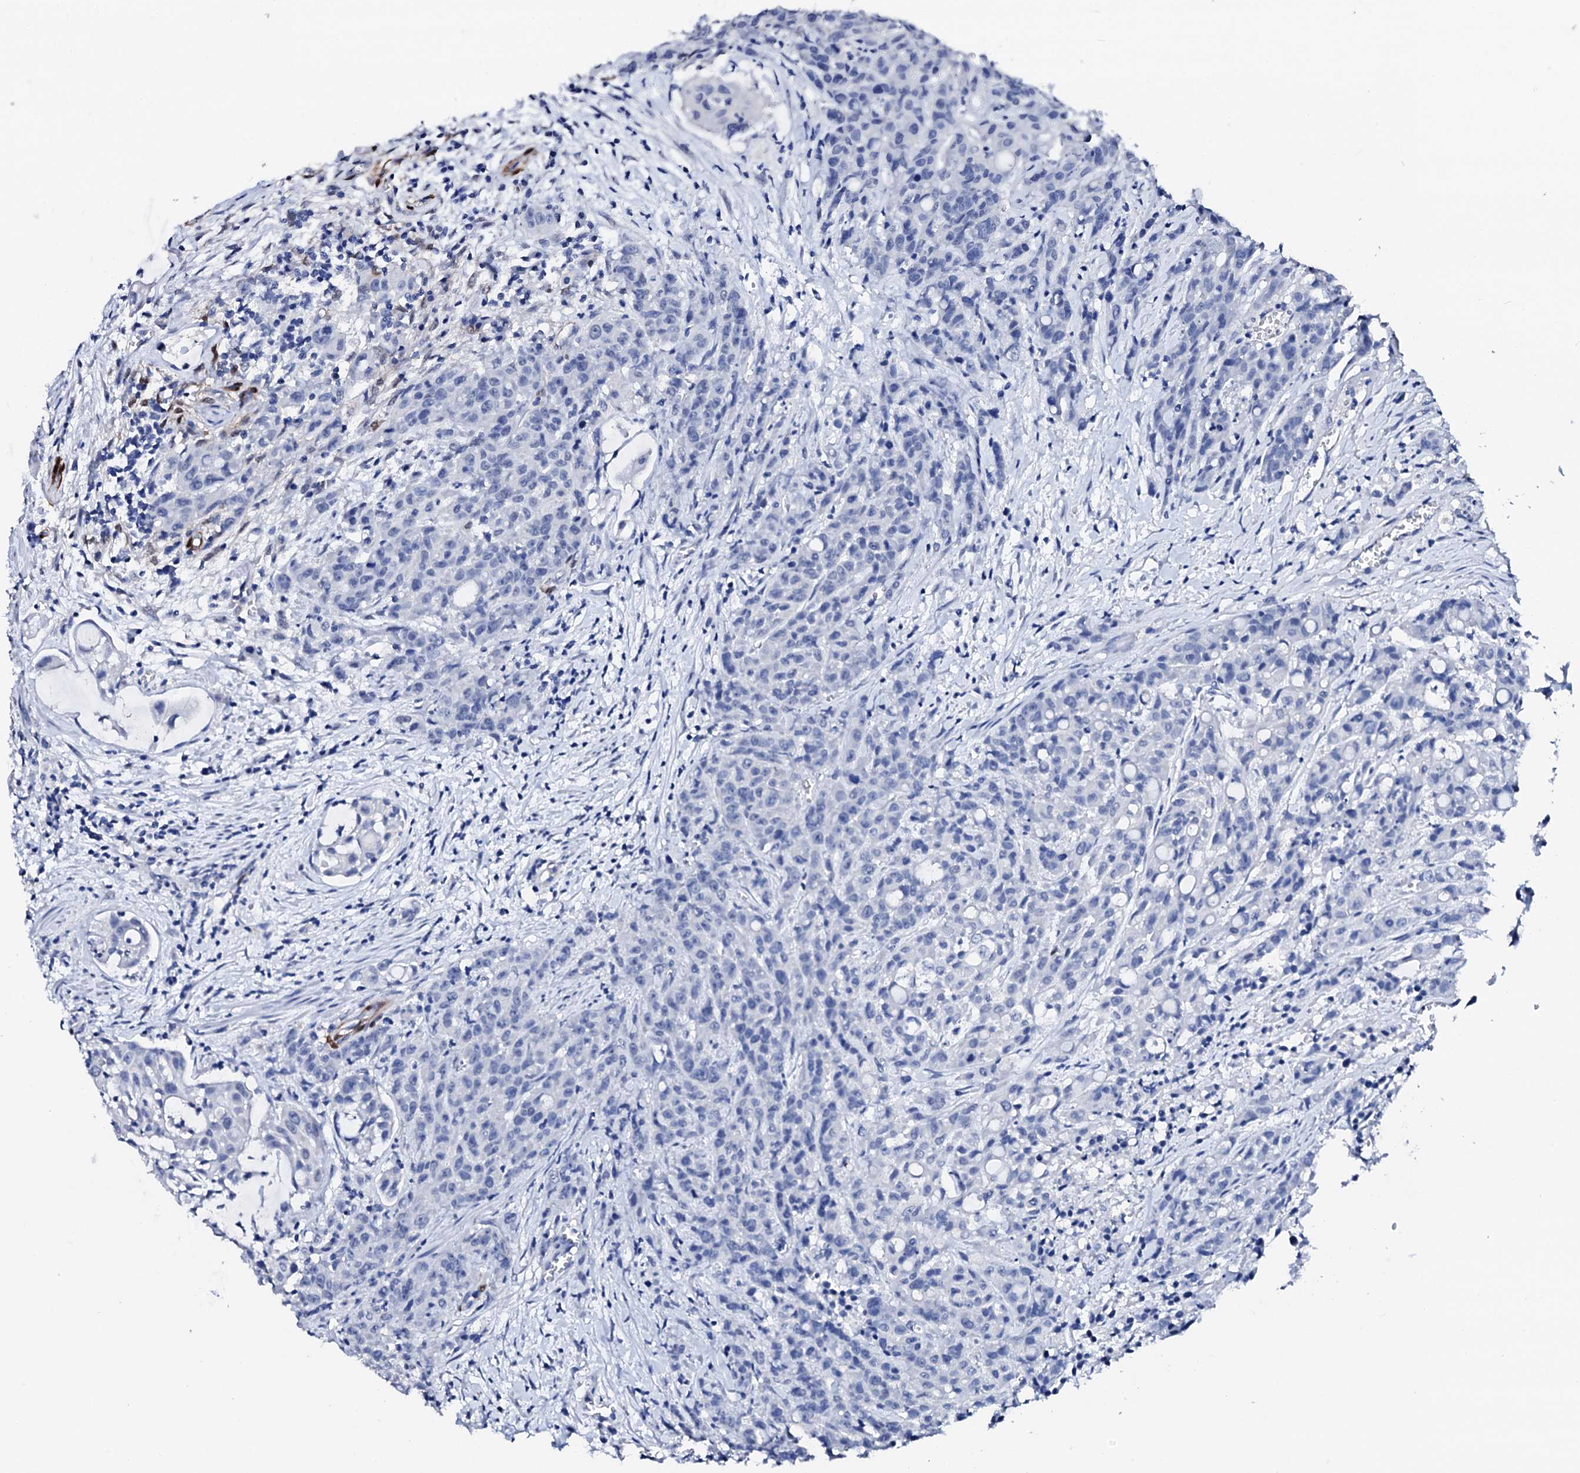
{"staining": {"intensity": "negative", "quantity": "none", "location": "none"}, "tissue": "colorectal cancer", "cell_type": "Tumor cells", "image_type": "cancer", "snomed": [{"axis": "morphology", "description": "Adenocarcinoma, NOS"}, {"axis": "topography", "description": "Colon"}], "caption": "Immunohistochemistry histopathology image of neoplastic tissue: colorectal cancer stained with DAB (3,3'-diaminobenzidine) shows no significant protein expression in tumor cells.", "gene": "NRIP2", "patient": {"sex": "male", "age": 62}}